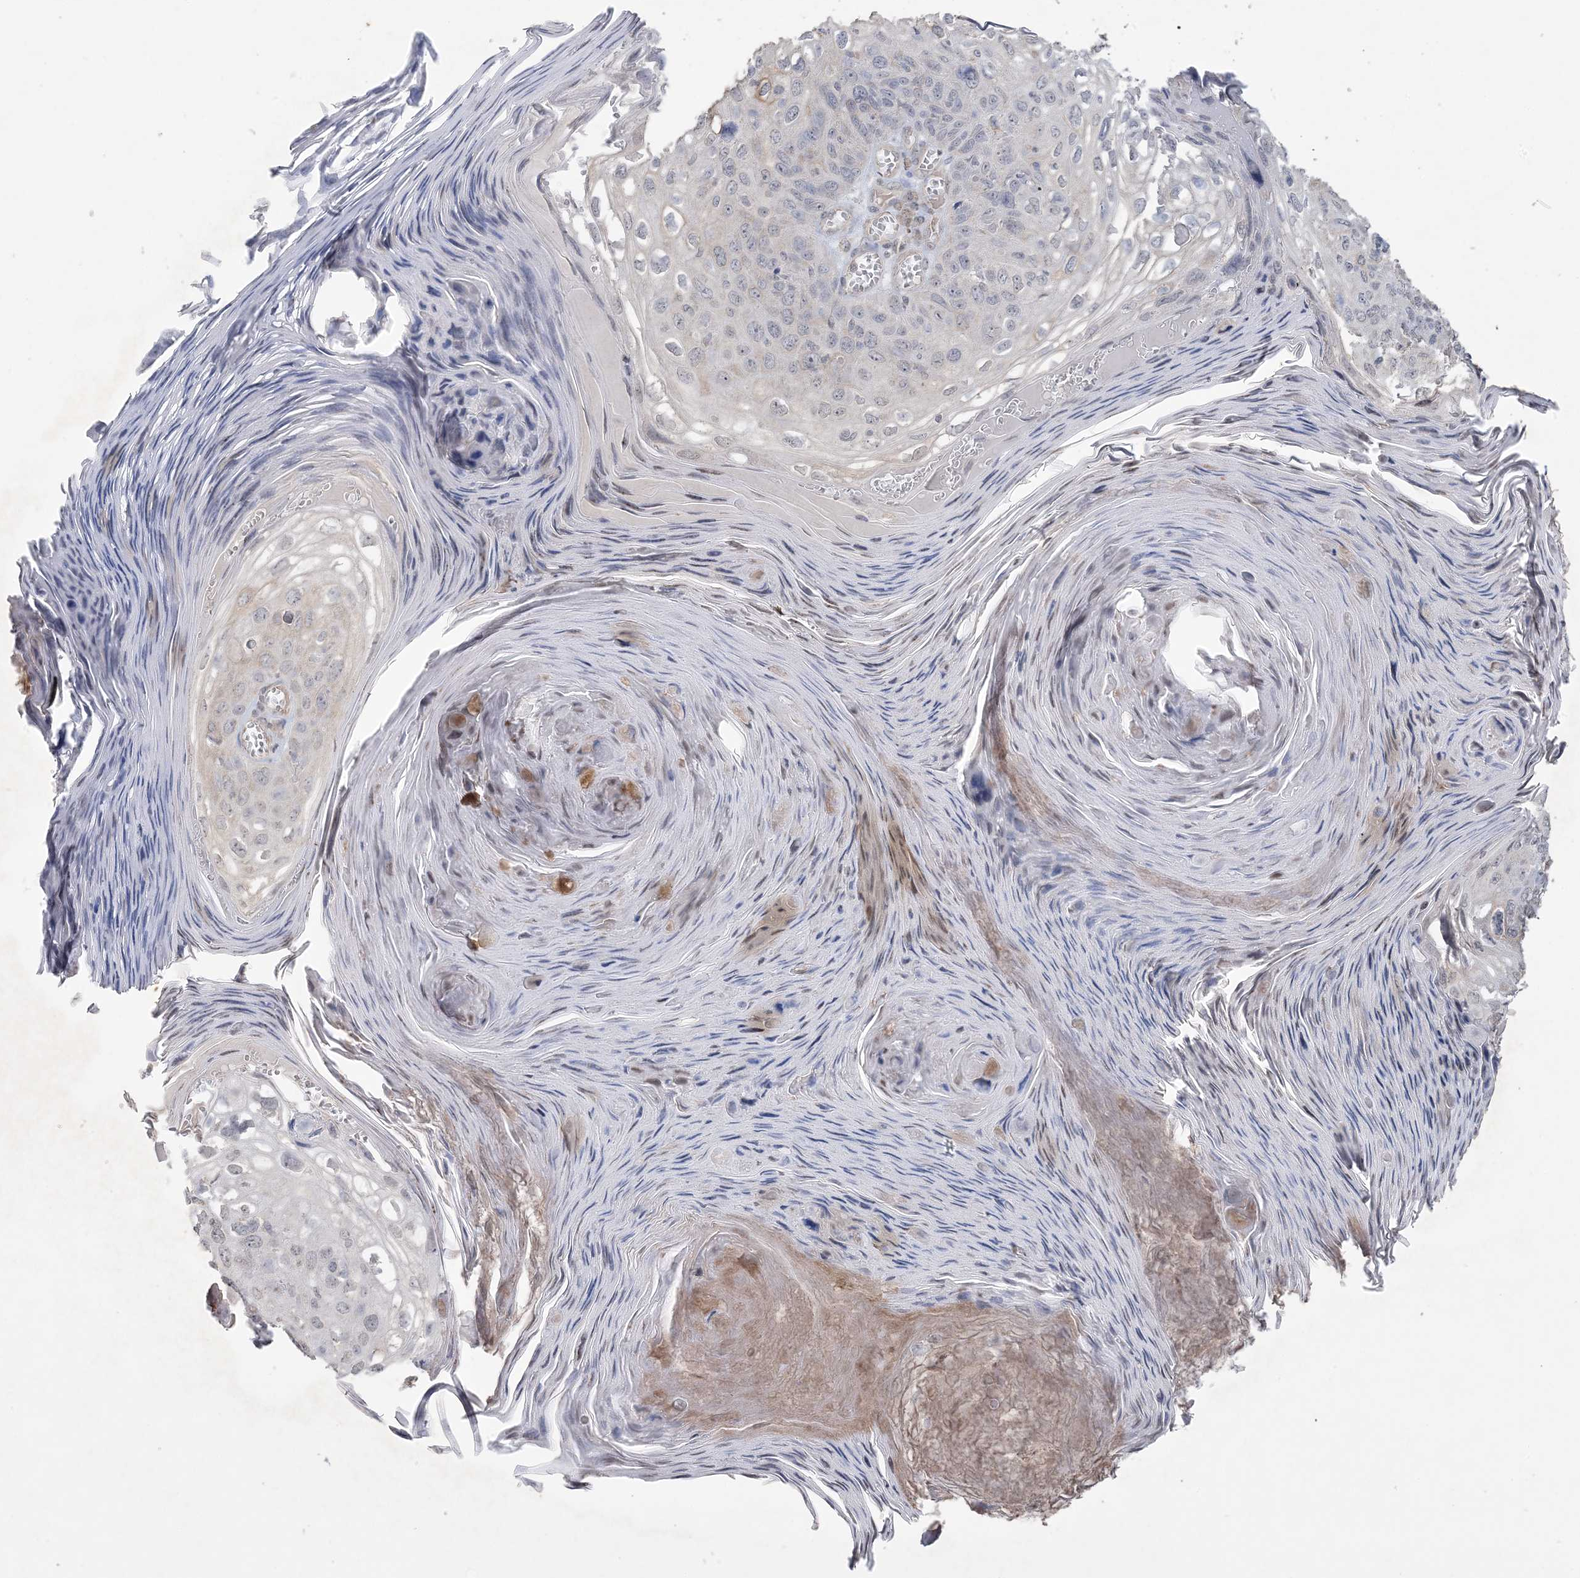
{"staining": {"intensity": "negative", "quantity": "none", "location": "none"}, "tissue": "skin cancer", "cell_type": "Tumor cells", "image_type": "cancer", "snomed": [{"axis": "morphology", "description": "Squamous cell carcinoma, NOS"}, {"axis": "topography", "description": "Skin"}], "caption": "A photomicrograph of human skin cancer is negative for staining in tumor cells.", "gene": "XRN1", "patient": {"sex": "female", "age": 90}}